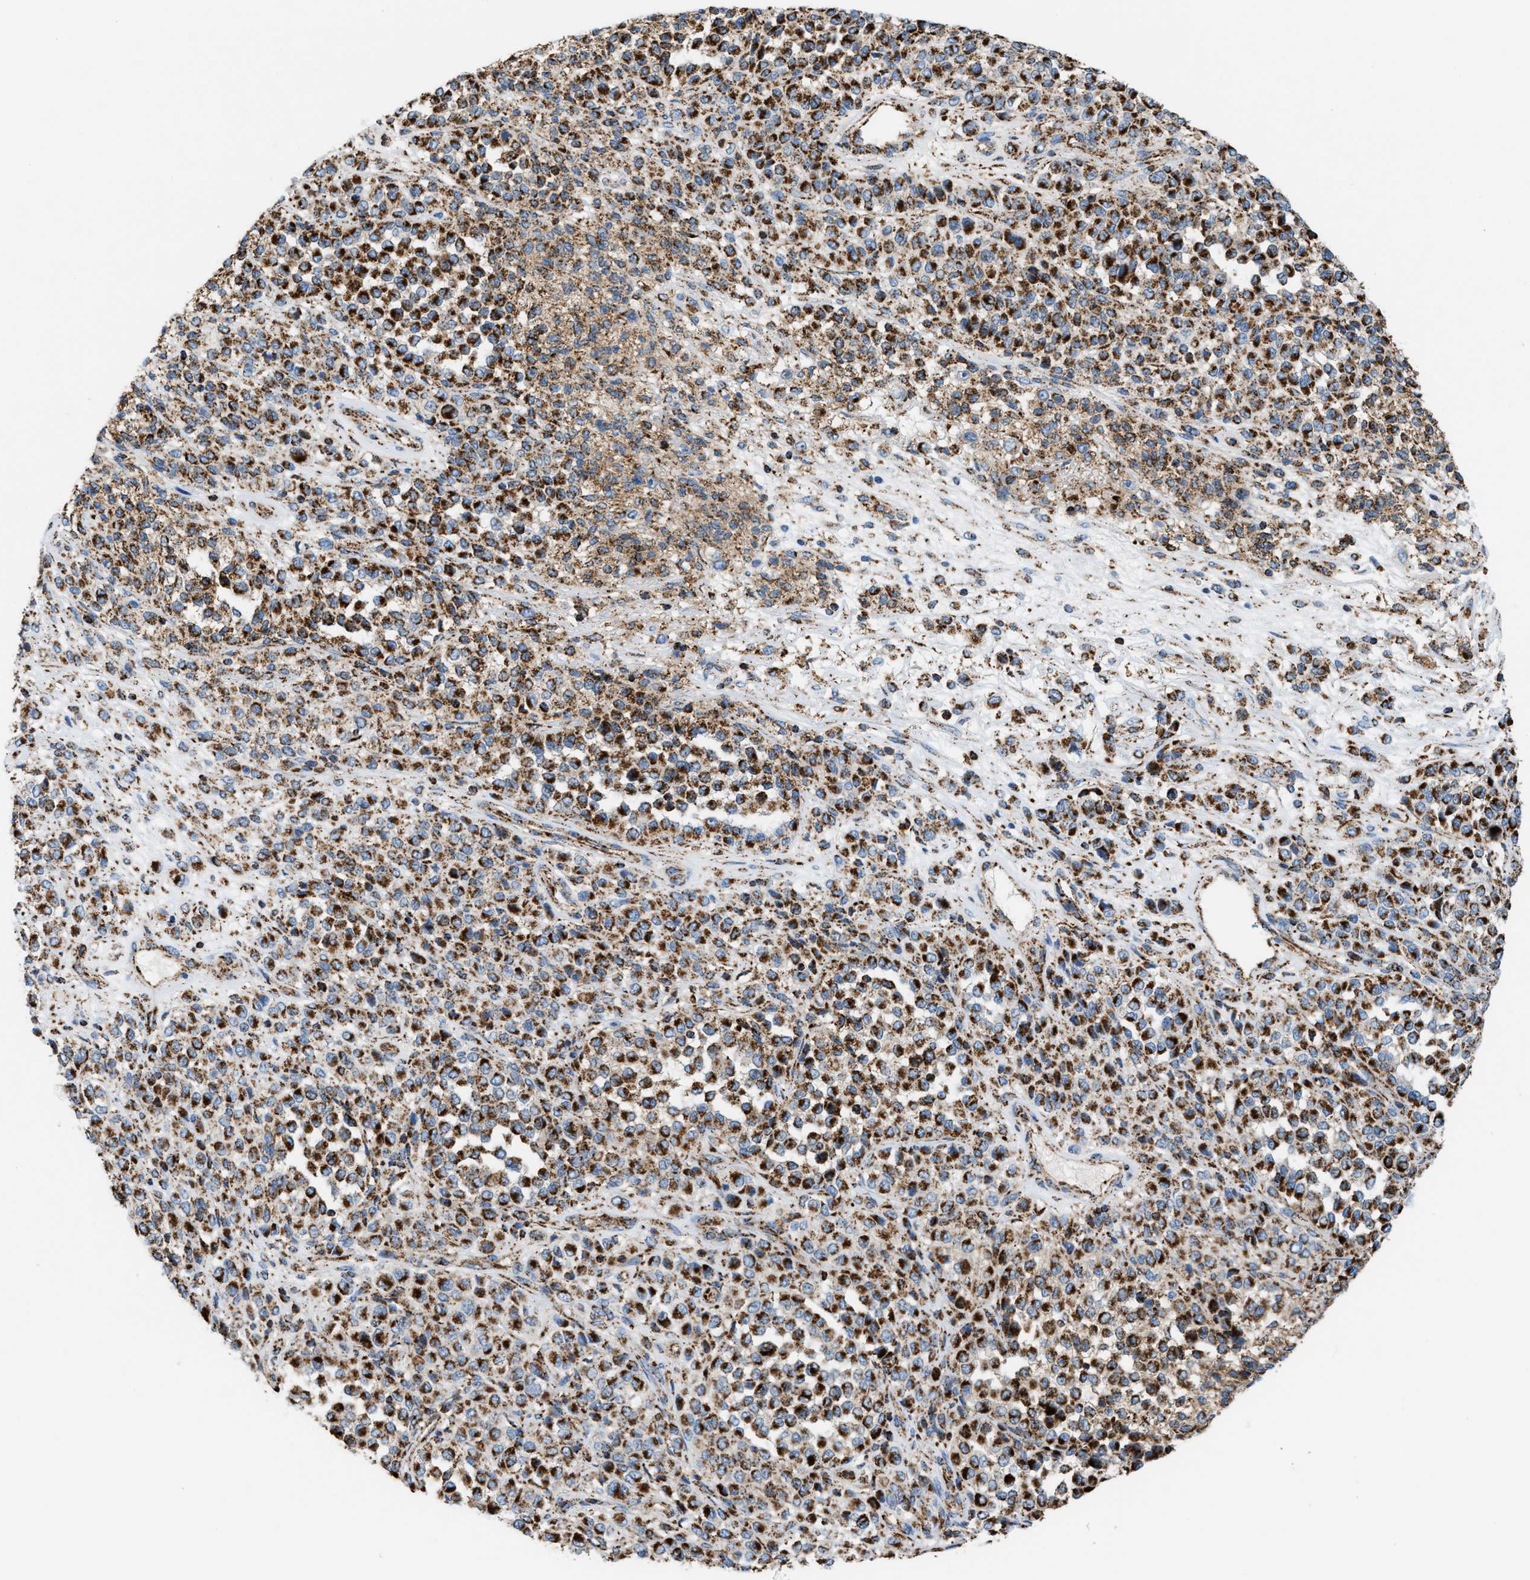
{"staining": {"intensity": "strong", "quantity": ">75%", "location": "cytoplasmic/membranous"}, "tissue": "melanoma", "cell_type": "Tumor cells", "image_type": "cancer", "snomed": [{"axis": "morphology", "description": "Malignant melanoma, Metastatic site"}, {"axis": "topography", "description": "Pancreas"}], "caption": "Immunohistochemistry (DAB (3,3'-diaminobenzidine)) staining of malignant melanoma (metastatic site) reveals strong cytoplasmic/membranous protein expression in about >75% of tumor cells.", "gene": "ECHS1", "patient": {"sex": "female", "age": 30}}